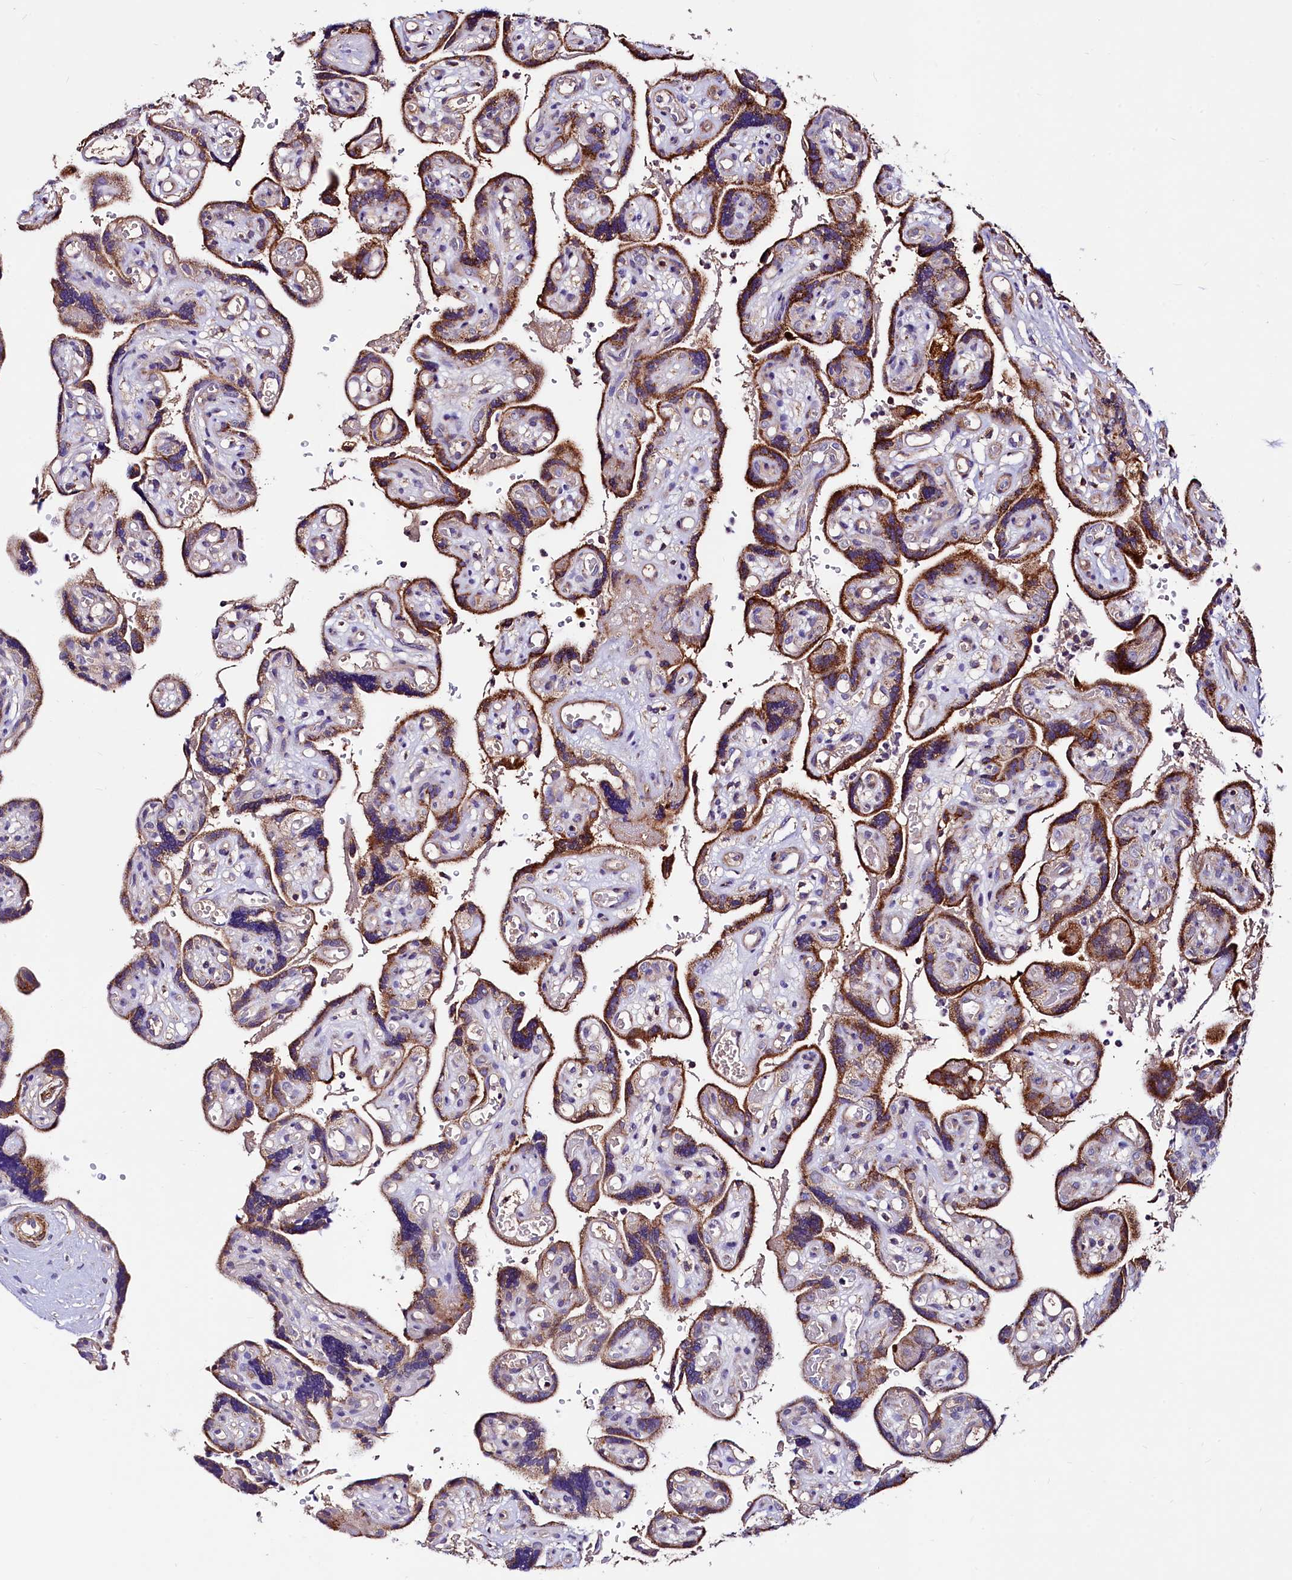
{"staining": {"intensity": "weak", "quantity": "<25%", "location": "cytoplasmic/membranous"}, "tissue": "placenta", "cell_type": "Decidual cells", "image_type": "normal", "snomed": [{"axis": "morphology", "description": "Normal tissue, NOS"}, {"axis": "topography", "description": "Placenta"}], "caption": "Placenta stained for a protein using immunohistochemistry (IHC) demonstrates no positivity decidual cells.", "gene": "CIAO3", "patient": {"sex": "female", "age": 30}}